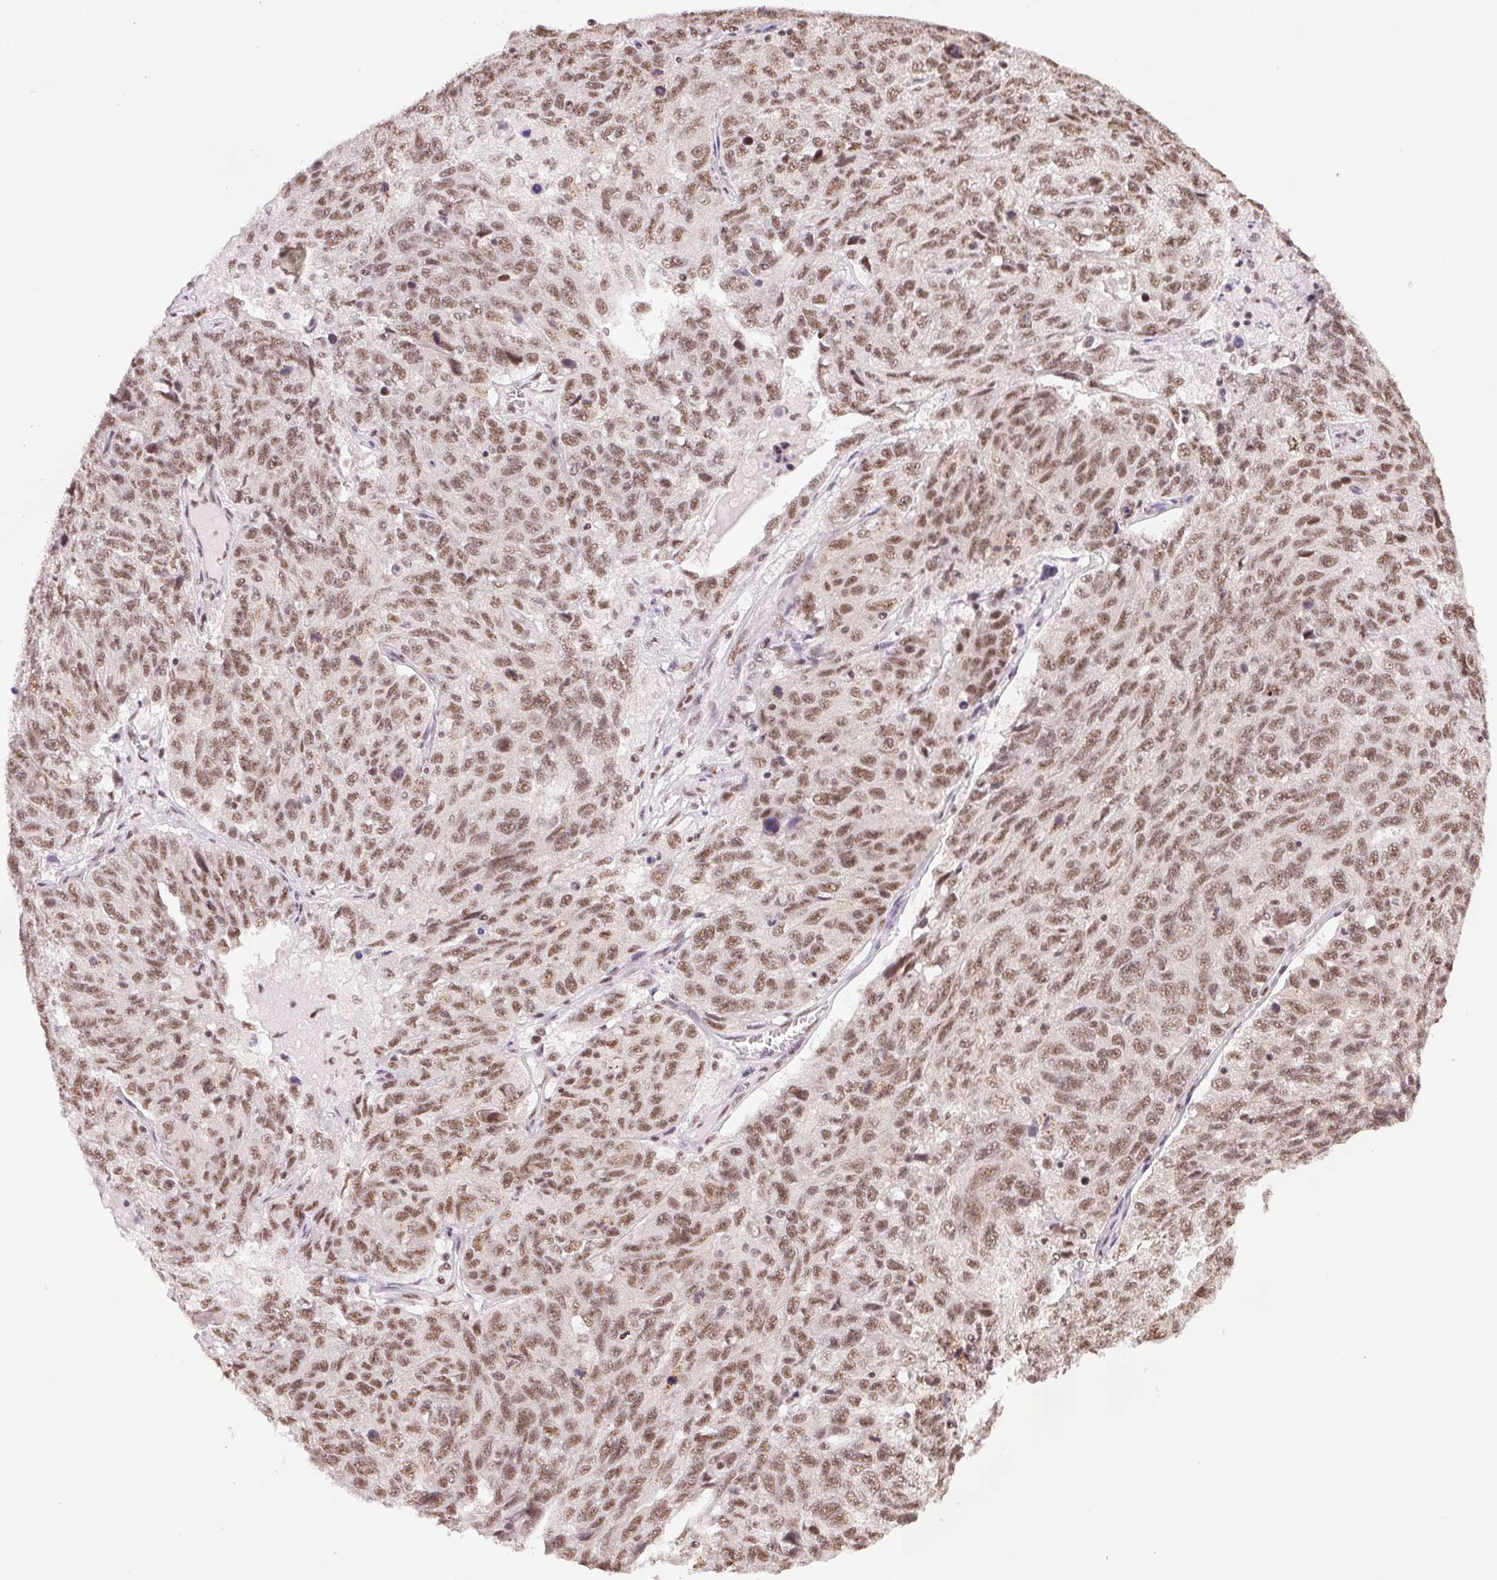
{"staining": {"intensity": "moderate", "quantity": ">75%", "location": "nuclear"}, "tissue": "ovarian cancer", "cell_type": "Tumor cells", "image_type": "cancer", "snomed": [{"axis": "morphology", "description": "Cystadenocarcinoma, serous, NOS"}, {"axis": "topography", "description": "Ovary"}], "caption": "Brown immunohistochemical staining in ovarian cancer demonstrates moderate nuclear staining in about >75% of tumor cells. The staining was performed using DAB, with brown indicating positive protein expression. Nuclei are stained blue with hematoxylin.", "gene": "IK", "patient": {"sex": "female", "age": 71}}